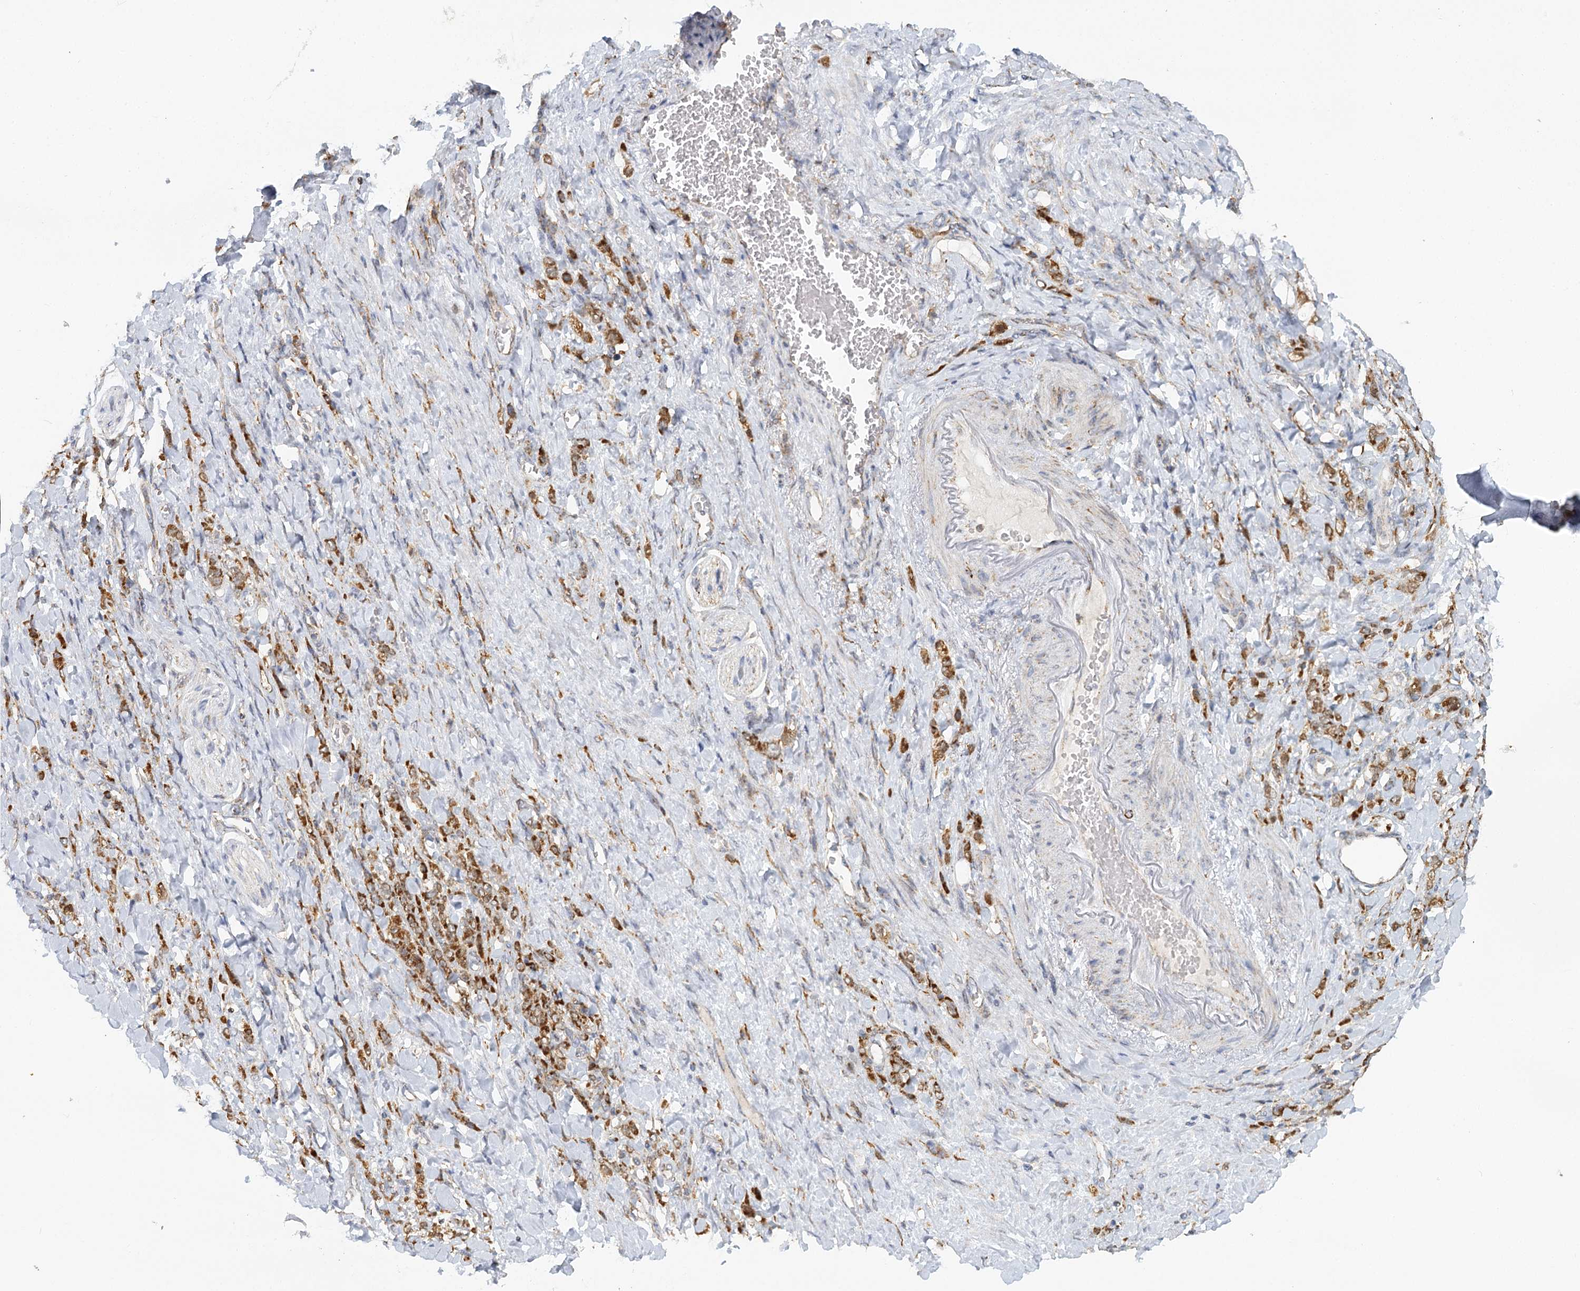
{"staining": {"intensity": "strong", "quantity": ">75%", "location": "cytoplasmic/membranous"}, "tissue": "stomach cancer", "cell_type": "Tumor cells", "image_type": "cancer", "snomed": [{"axis": "morphology", "description": "Normal tissue, NOS"}, {"axis": "morphology", "description": "Adenocarcinoma, NOS"}, {"axis": "topography", "description": "Stomach"}], "caption": "There is high levels of strong cytoplasmic/membranous expression in tumor cells of adenocarcinoma (stomach), as demonstrated by immunohistochemical staining (brown color).", "gene": "TAS1R1", "patient": {"sex": "male", "age": 82}}